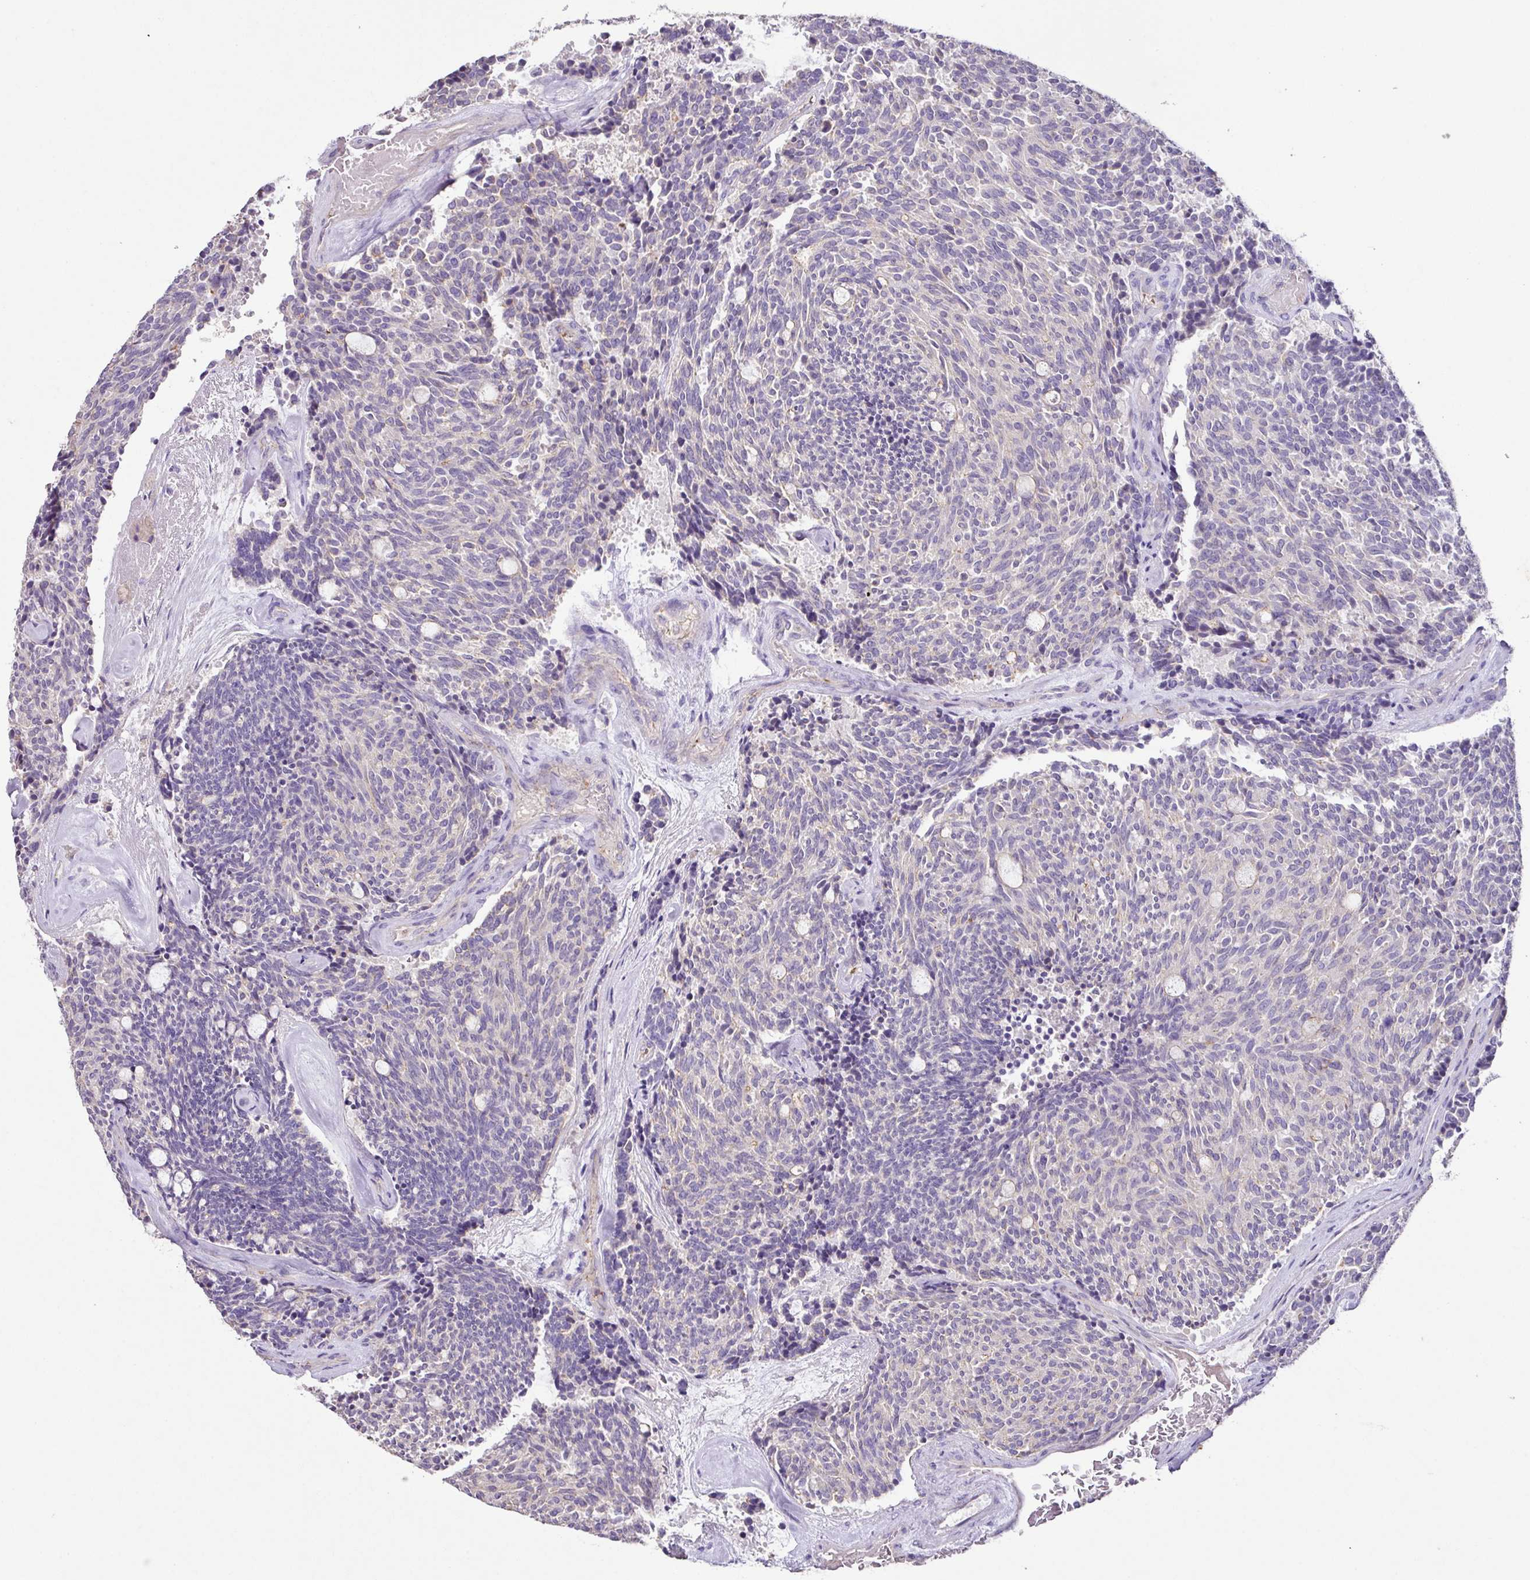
{"staining": {"intensity": "negative", "quantity": "none", "location": "none"}, "tissue": "carcinoid", "cell_type": "Tumor cells", "image_type": "cancer", "snomed": [{"axis": "morphology", "description": "Carcinoid, malignant, NOS"}, {"axis": "topography", "description": "Pancreas"}], "caption": "DAB immunohistochemical staining of human carcinoid exhibits no significant expression in tumor cells.", "gene": "AGR3", "patient": {"sex": "female", "age": 54}}